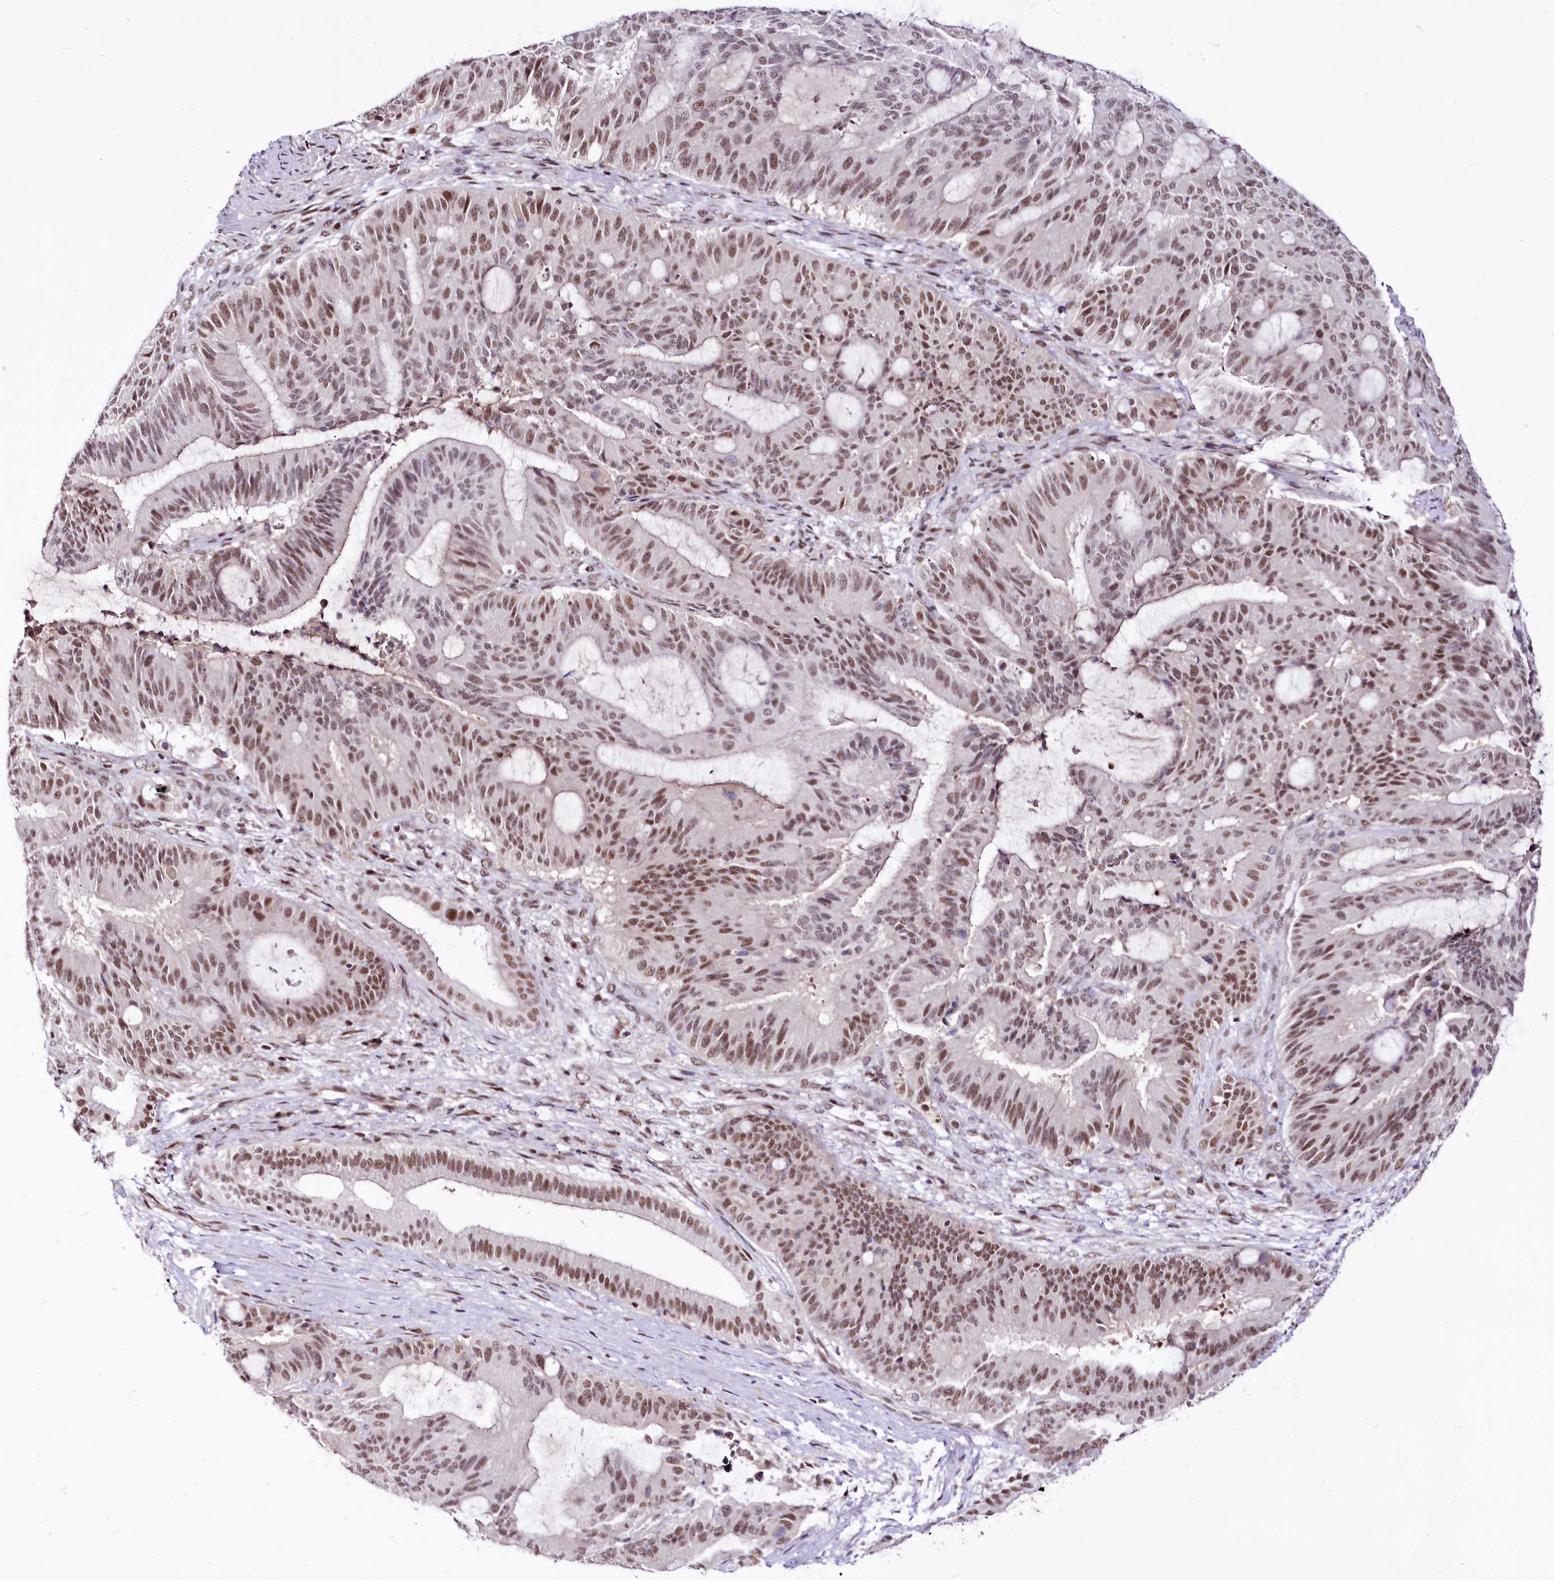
{"staining": {"intensity": "moderate", "quantity": ">75%", "location": "nuclear"}, "tissue": "liver cancer", "cell_type": "Tumor cells", "image_type": "cancer", "snomed": [{"axis": "morphology", "description": "Normal tissue, NOS"}, {"axis": "morphology", "description": "Cholangiocarcinoma"}, {"axis": "topography", "description": "Liver"}, {"axis": "topography", "description": "Peripheral nerve tissue"}], "caption": "A brown stain highlights moderate nuclear expression of a protein in cholangiocarcinoma (liver) tumor cells.", "gene": "POLA2", "patient": {"sex": "female", "age": 73}}